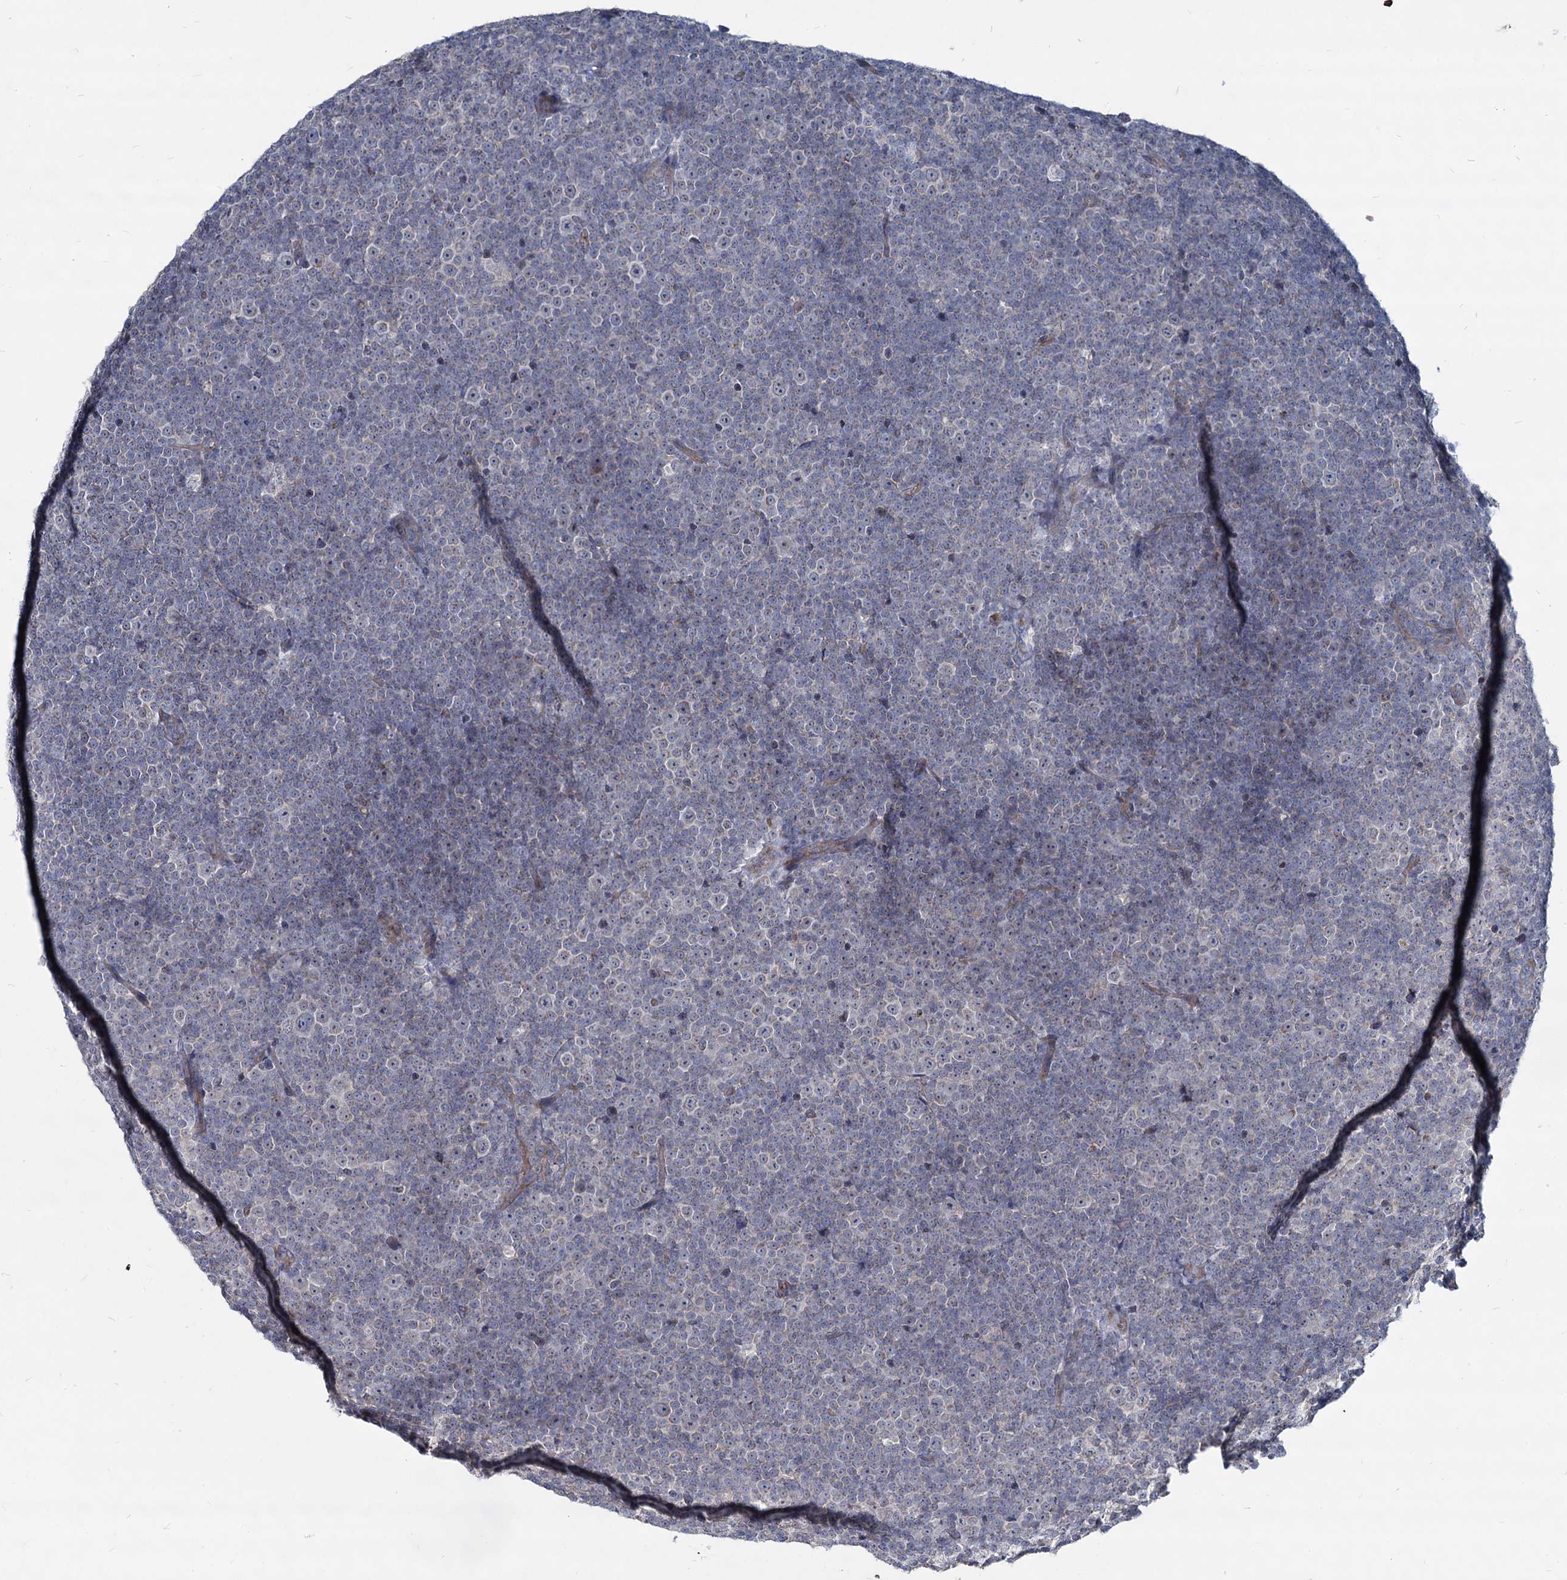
{"staining": {"intensity": "negative", "quantity": "none", "location": "none"}, "tissue": "lymphoma", "cell_type": "Tumor cells", "image_type": "cancer", "snomed": [{"axis": "morphology", "description": "Malignant lymphoma, non-Hodgkin's type, Low grade"}, {"axis": "topography", "description": "Lymph node"}], "caption": "Immunohistochemistry (IHC) of human lymphoma exhibits no expression in tumor cells.", "gene": "RNF6", "patient": {"sex": "female", "age": 67}}